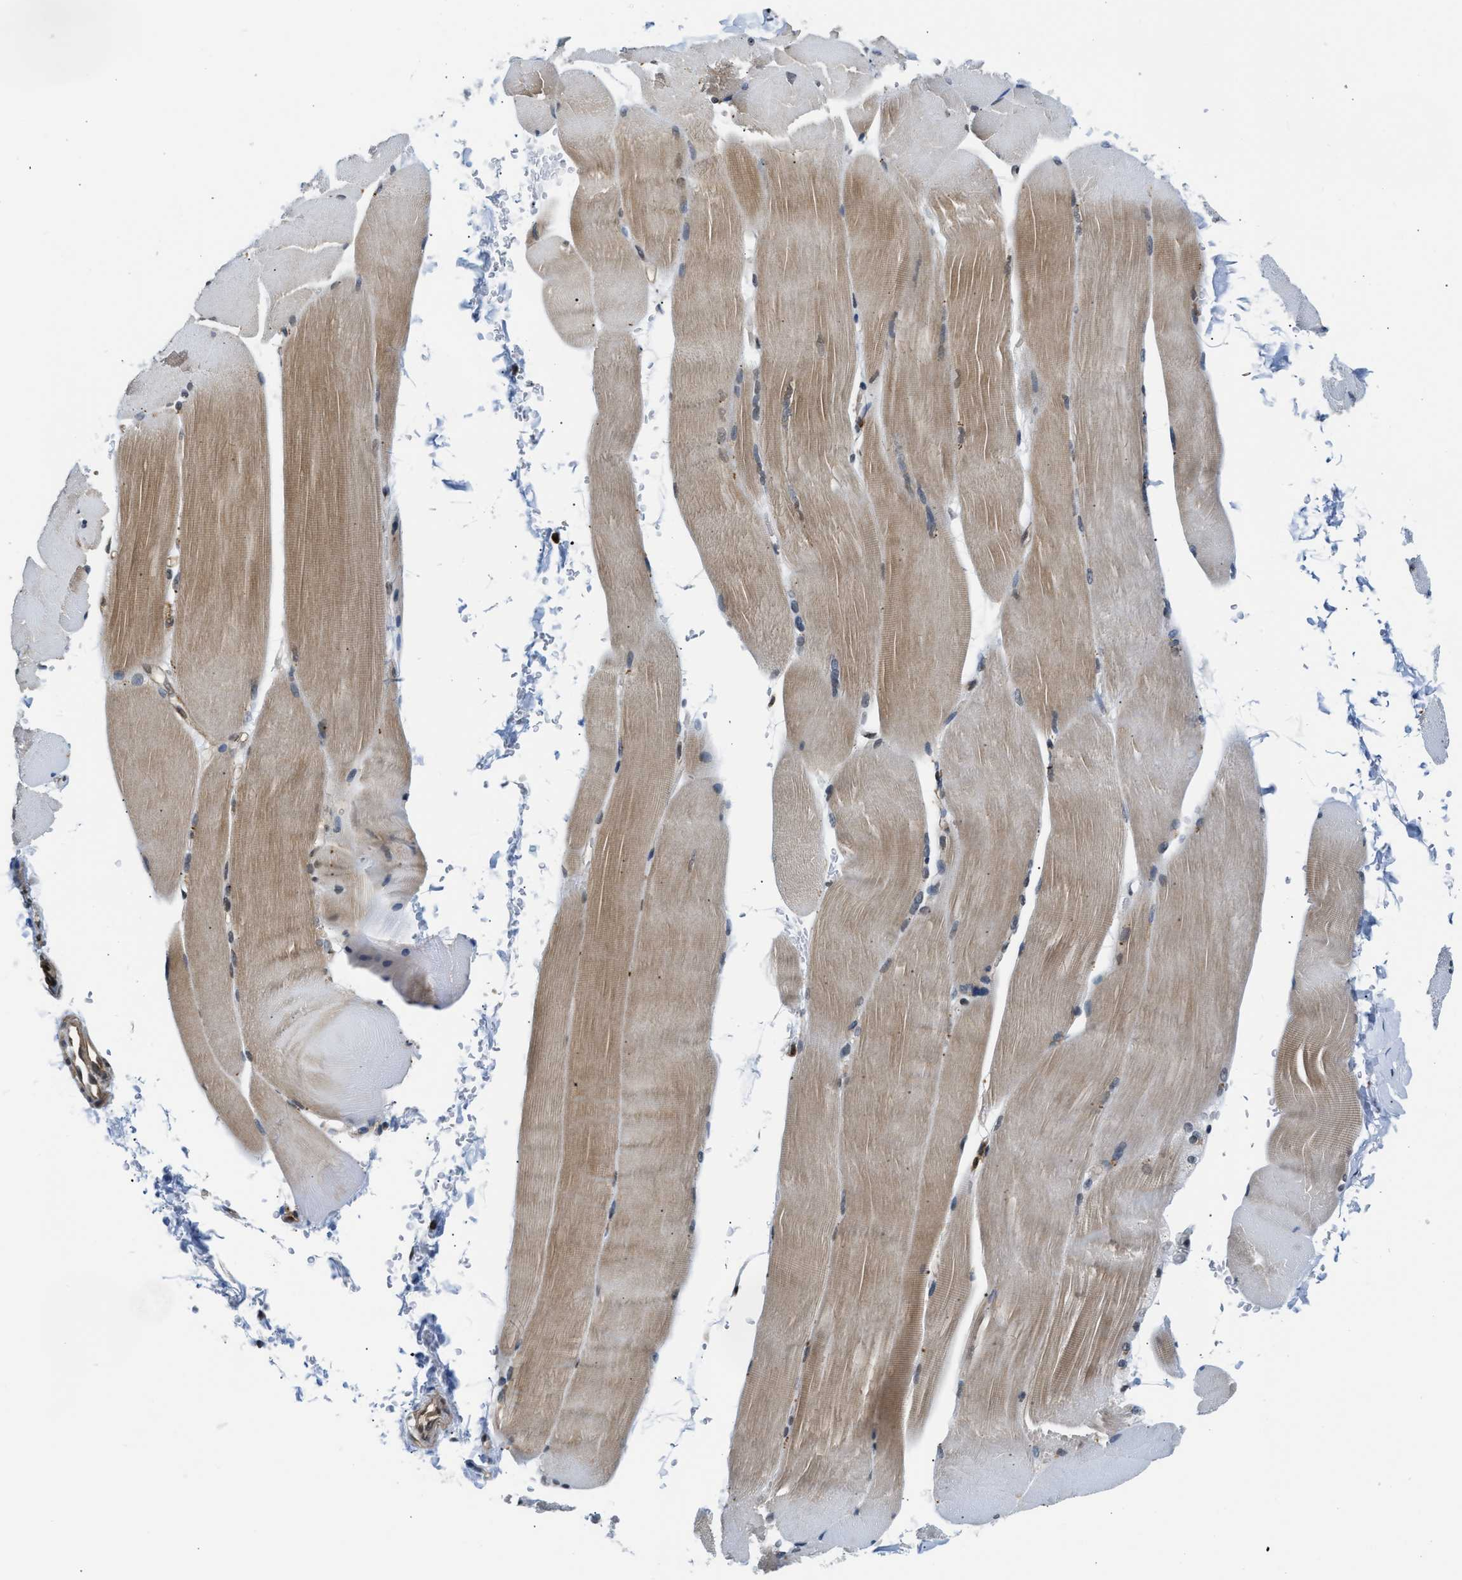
{"staining": {"intensity": "moderate", "quantity": ">75%", "location": "cytoplasmic/membranous"}, "tissue": "skeletal muscle", "cell_type": "Myocytes", "image_type": "normal", "snomed": [{"axis": "morphology", "description": "Normal tissue, NOS"}, {"axis": "topography", "description": "Skin"}, {"axis": "topography", "description": "Skeletal muscle"}], "caption": "A brown stain highlights moderate cytoplasmic/membranous staining of a protein in myocytes of normal skeletal muscle.", "gene": "STK10", "patient": {"sex": "male", "age": 83}}